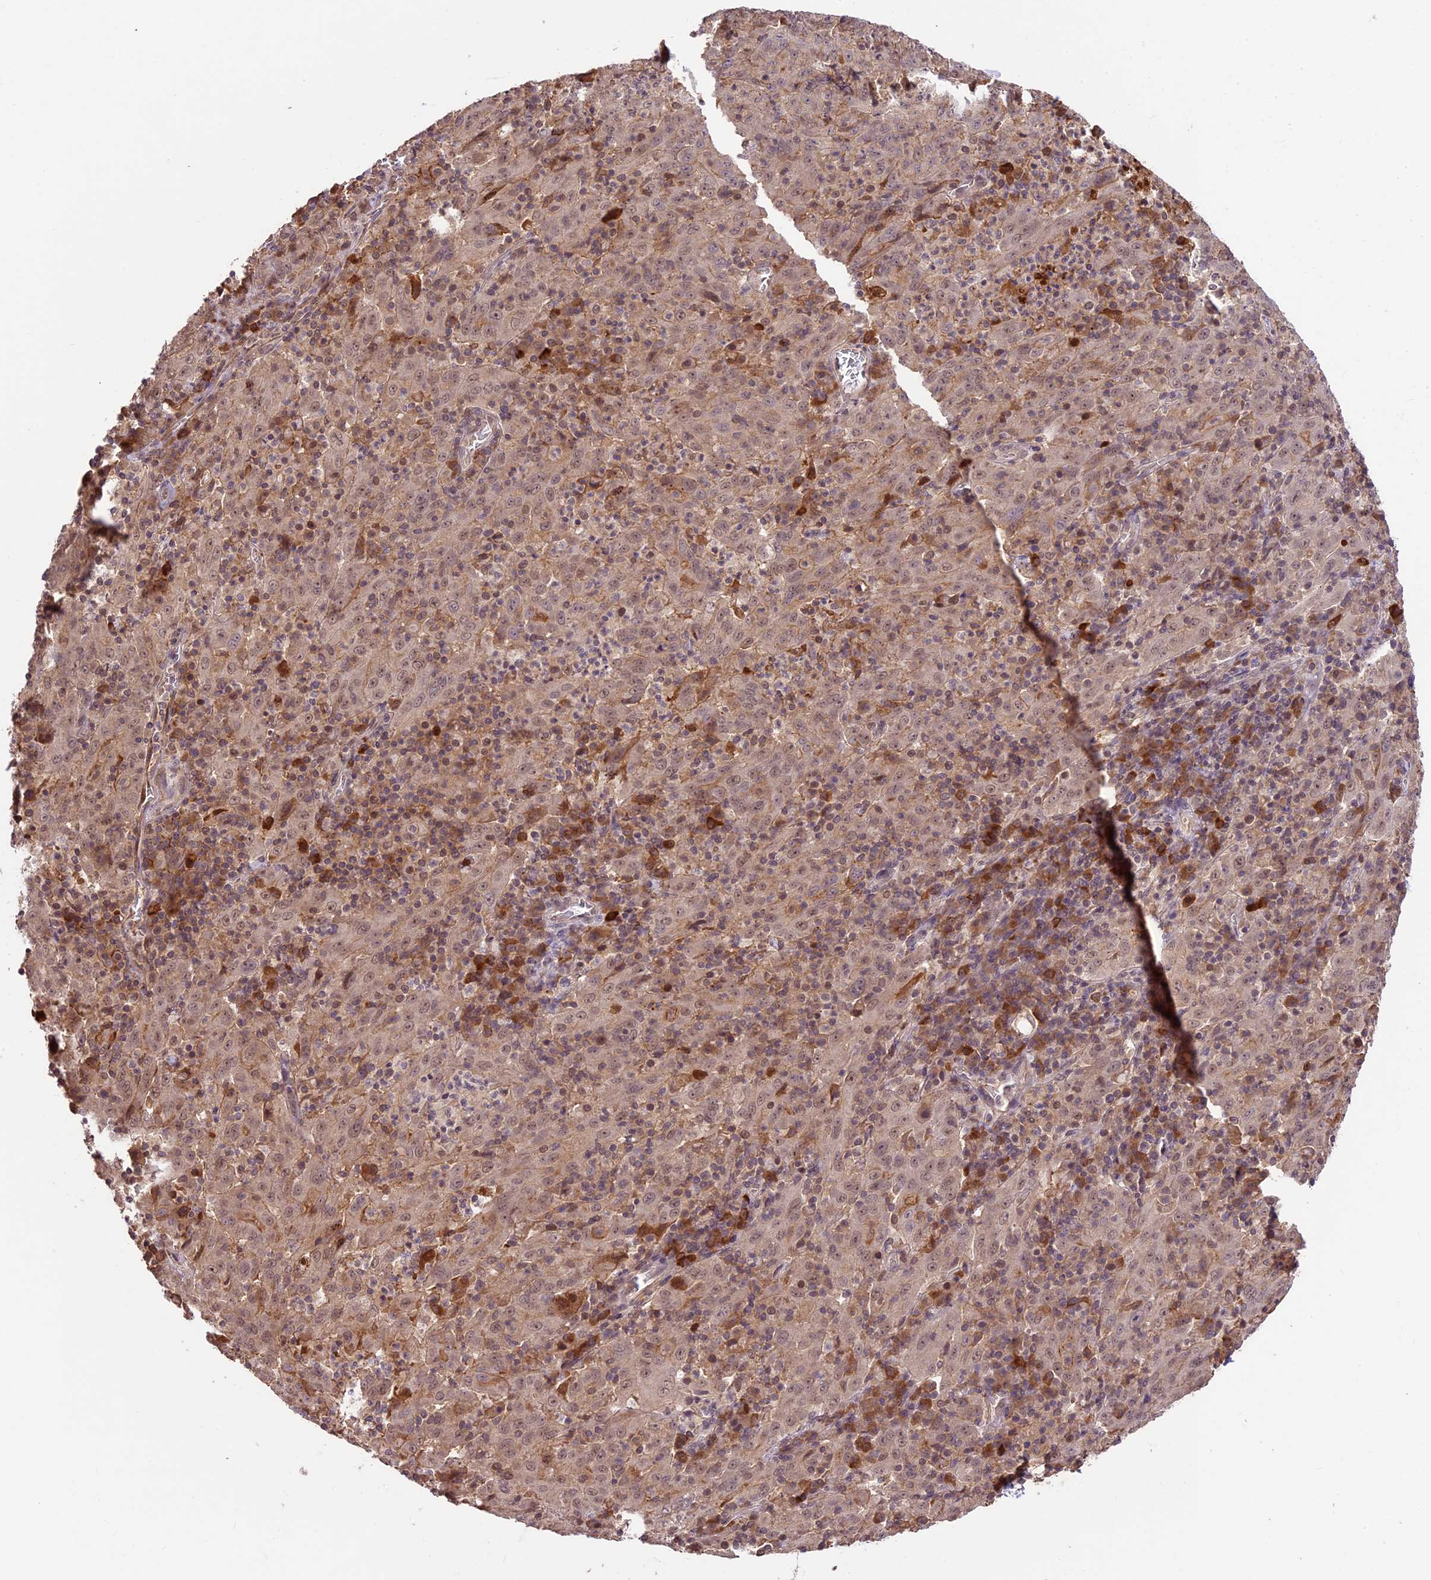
{"staining": {"intensity": "weak", "quantity": "25%-75%", "location": "cytoplasmic/membranous,nuclear"}, "tissue": "pancreatic cancer", "cell_type": "Tumor cells", "image_type": "cancer", "snomed": [{"axis": "morphology", "description": "Adenocarcinoma, NOS"}, {"axis": "topography", "description": "Pancreas"}], "caption": "Brown immunohistochemical staining in human pancreatic cancer reveals weak cytoplasmic/membranous and nuclear positivity in about 25%-75% of tumor cells.", "gene": "ATP10A", "patient": {"sex": "male", "age": 63}}